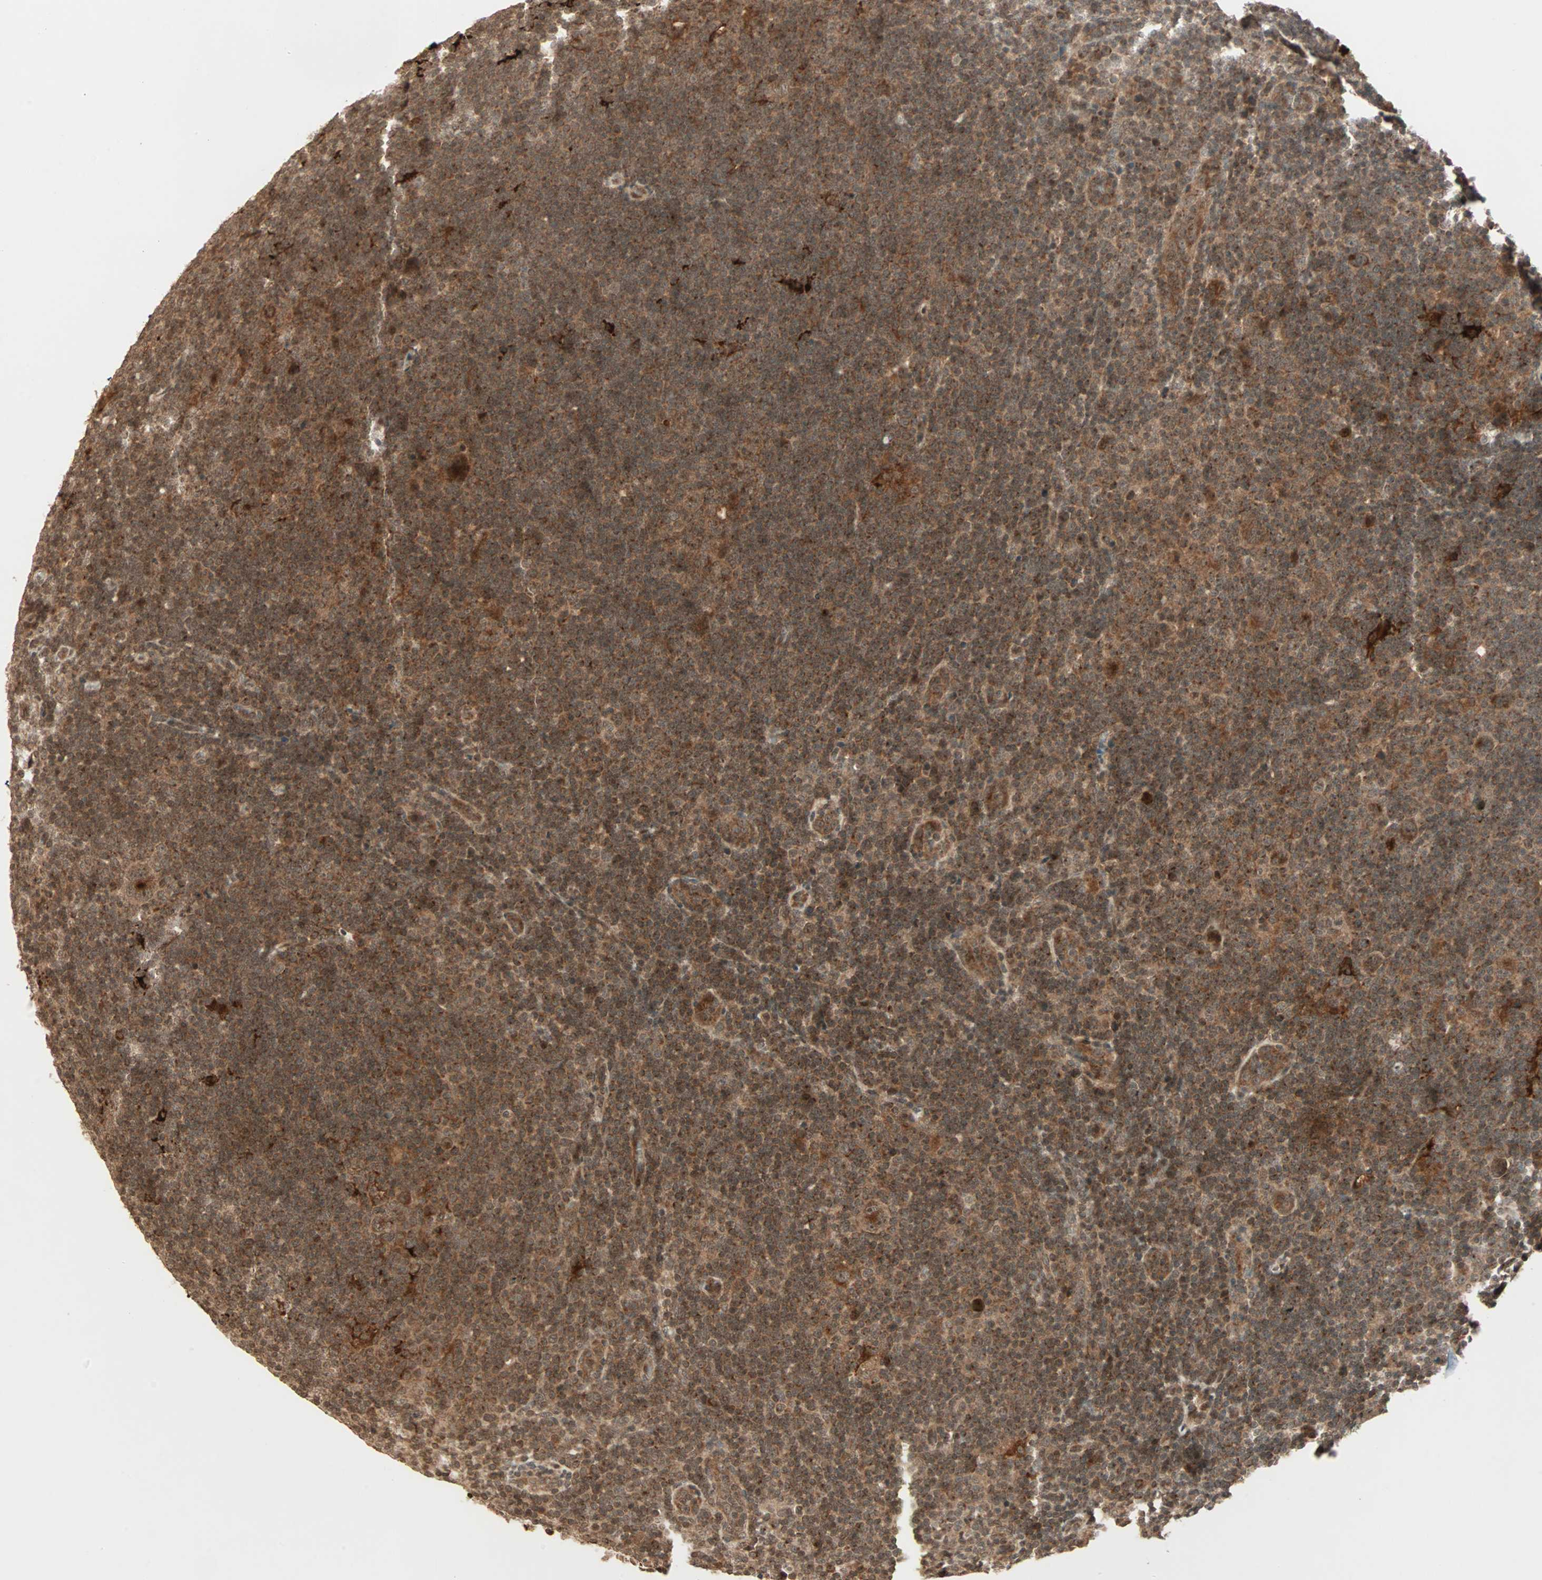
{"staining": {"intensity": "strong", "quantity": ">75%", "location": "cytoplasmic/membranous"}, "tissue": "lymphoma", "cell_type": "Tumor cells", "image_type": "cancer", "snomed": [{"axis": "morphology", "description": "Hodgkin's disease, NOS"}, {"axis": "topography", "description": "Lymph node"}], "caption": "Lymphoma stained with DAB IHC shows high levels of strong cytoplasmic/membranous positivity in about >75% of tumor cells.", "gene": "RFFL", "patient": {"sex": "female", "age": 57}}